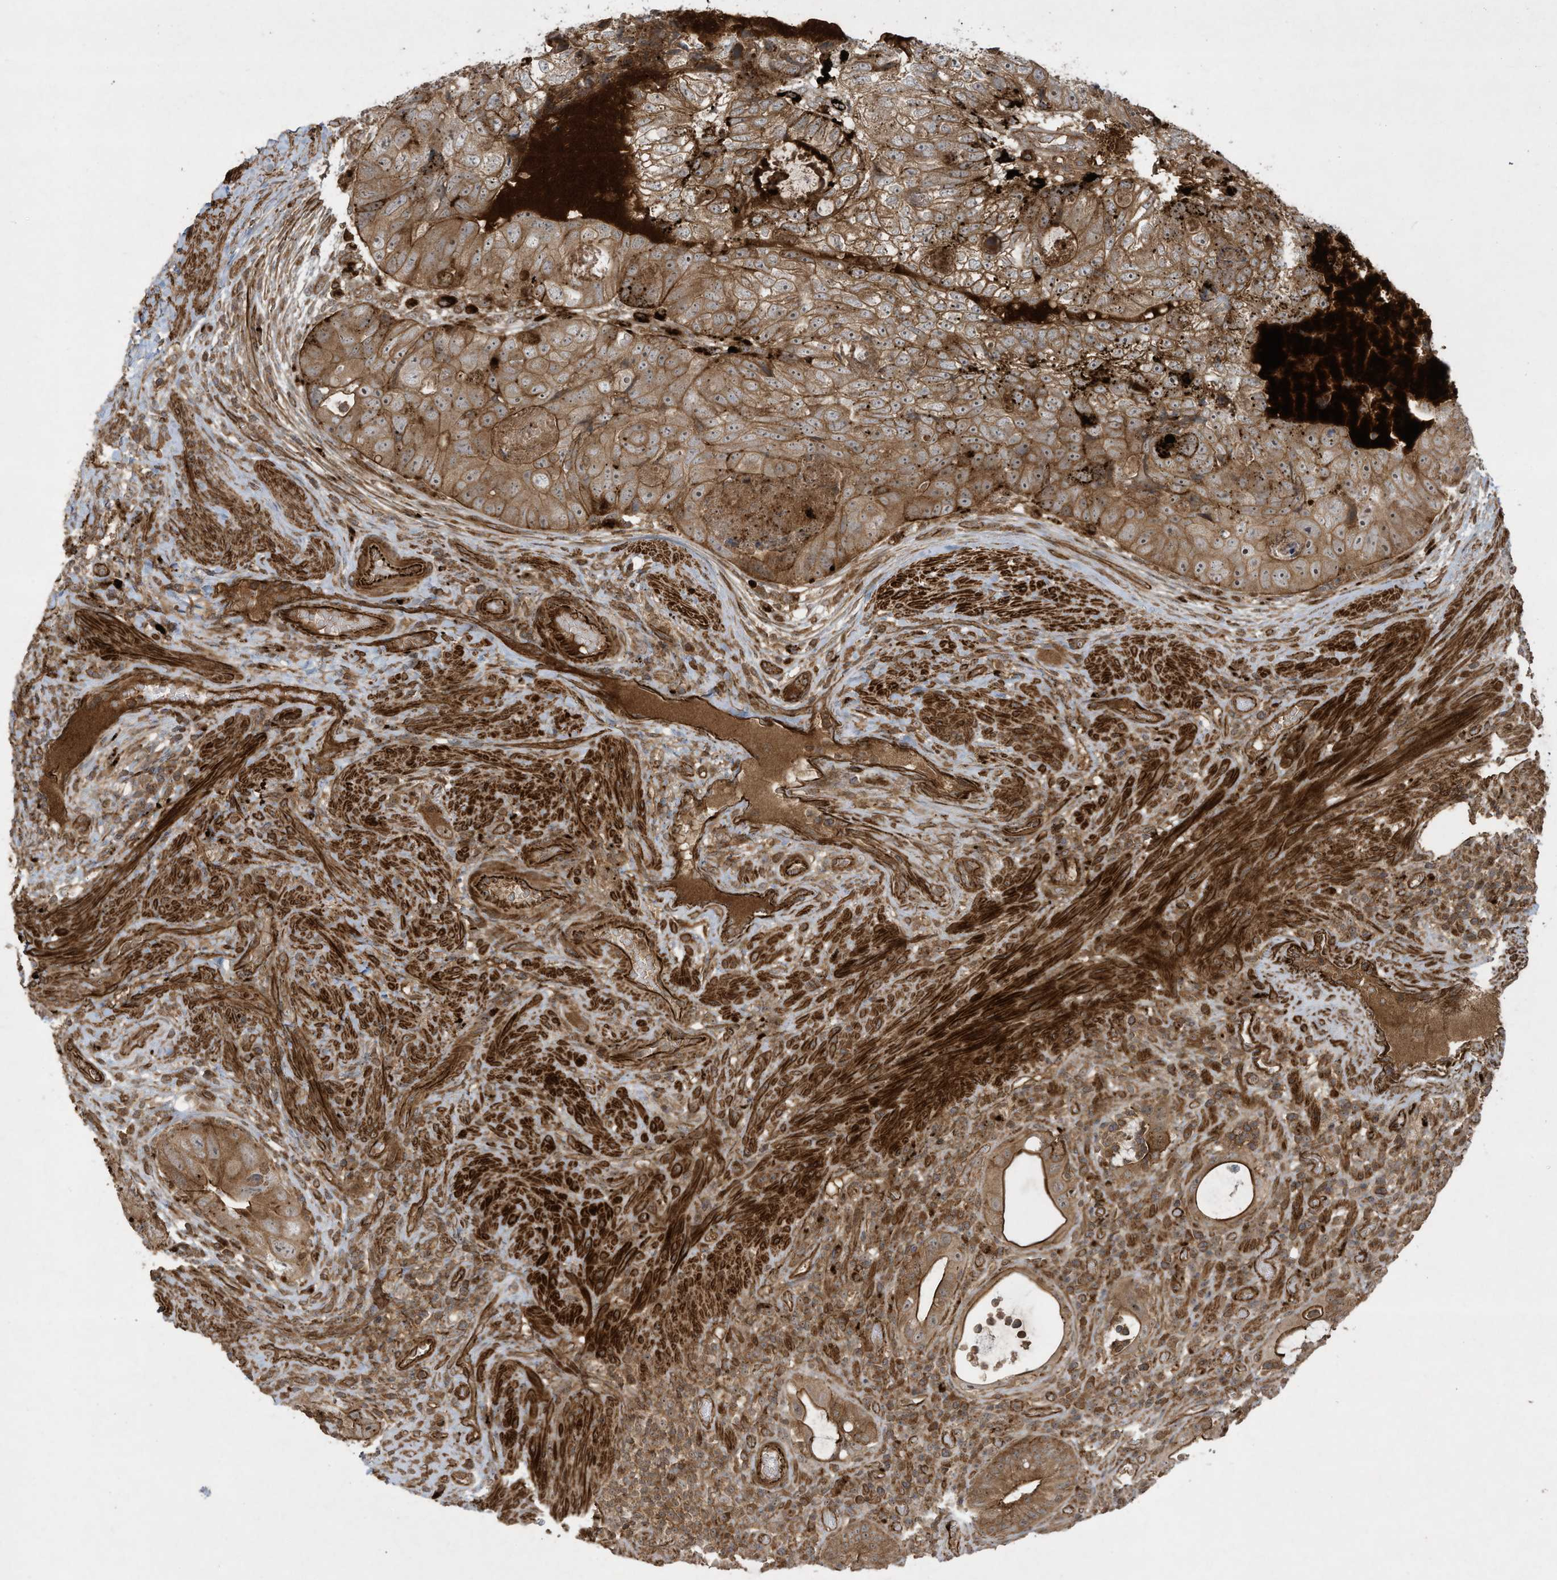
{"staining": {"intensity": "moderate", "quantity": ">75%", "location": "cytoplasmic/membranous"}, "tissue": "colorectal cancer", "cell_type": "Tumor cells", "image_type": "cancer", "snomed": [{"axis": "morphology", "description": "Adenocarcinoma, NOS"}, {"axis": "topography", "description": "Rectum"}], "caption": "Protein analysis of colorectal cancer (adenocarcinoma) tissue demonstrates moderate cytoplasmic/membranous expression in approximately >75% of tumor cells. Immunohistochemistry (ihc) stains the protein in brown and the nuclei are stained blue.", "gene": "DDIT4", "patient": {"sex": "male", "age": 59}}